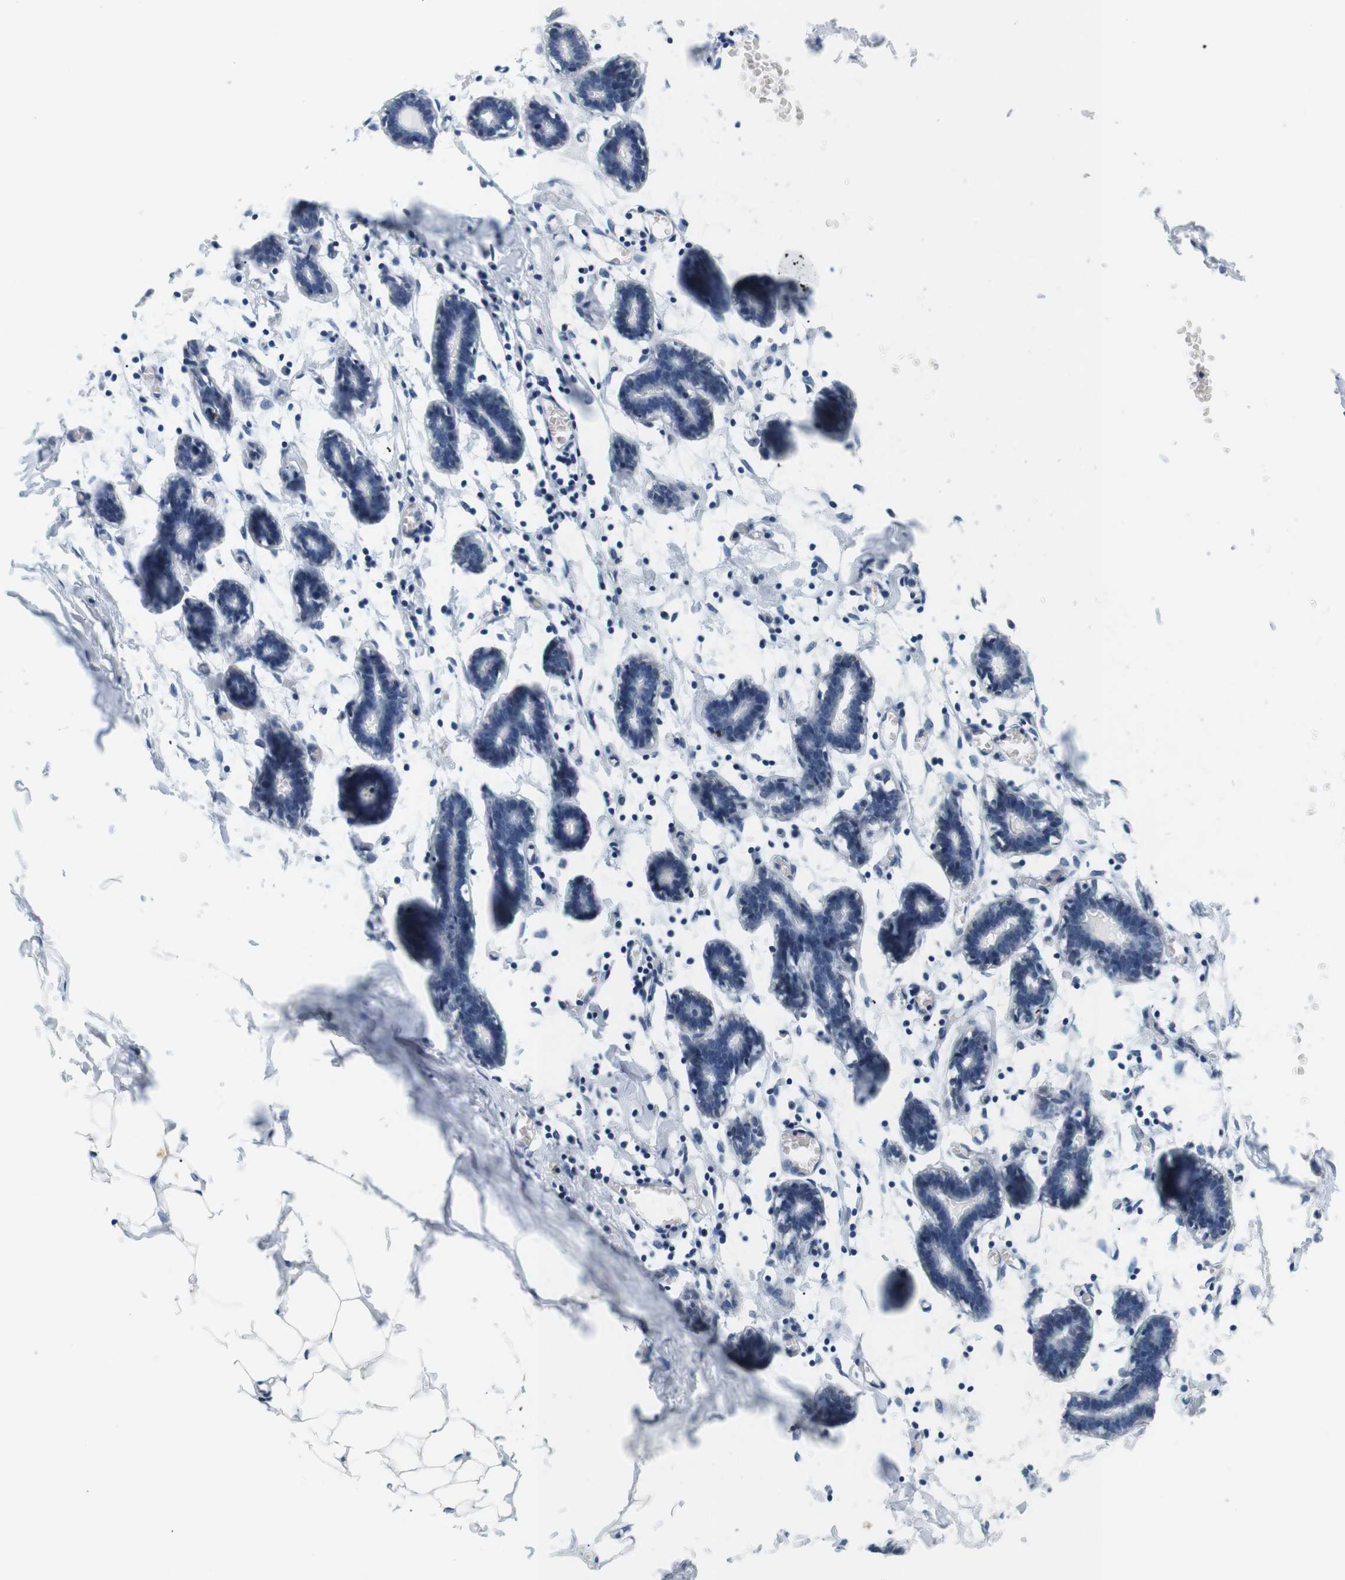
{"staining": {"intensity": "negative", "quantity": "none", "location": "none"}, "tissue": "breast", "cell_type": "Adipocytes", "image_type": "normal", "snomed": [{"axis": "morphology", "description": "Normal tissue, NOS"}, {"axis": "topography", "description": "Breast"}], "caption": "This histopathology image is of benign breast stained with IHC to label a protein in brown with the nuclei are counter-stained blue. There is no staining in adipocytes.", "gene": "PPP1R14A", "patient": {"sex": "female", "age": 27}}